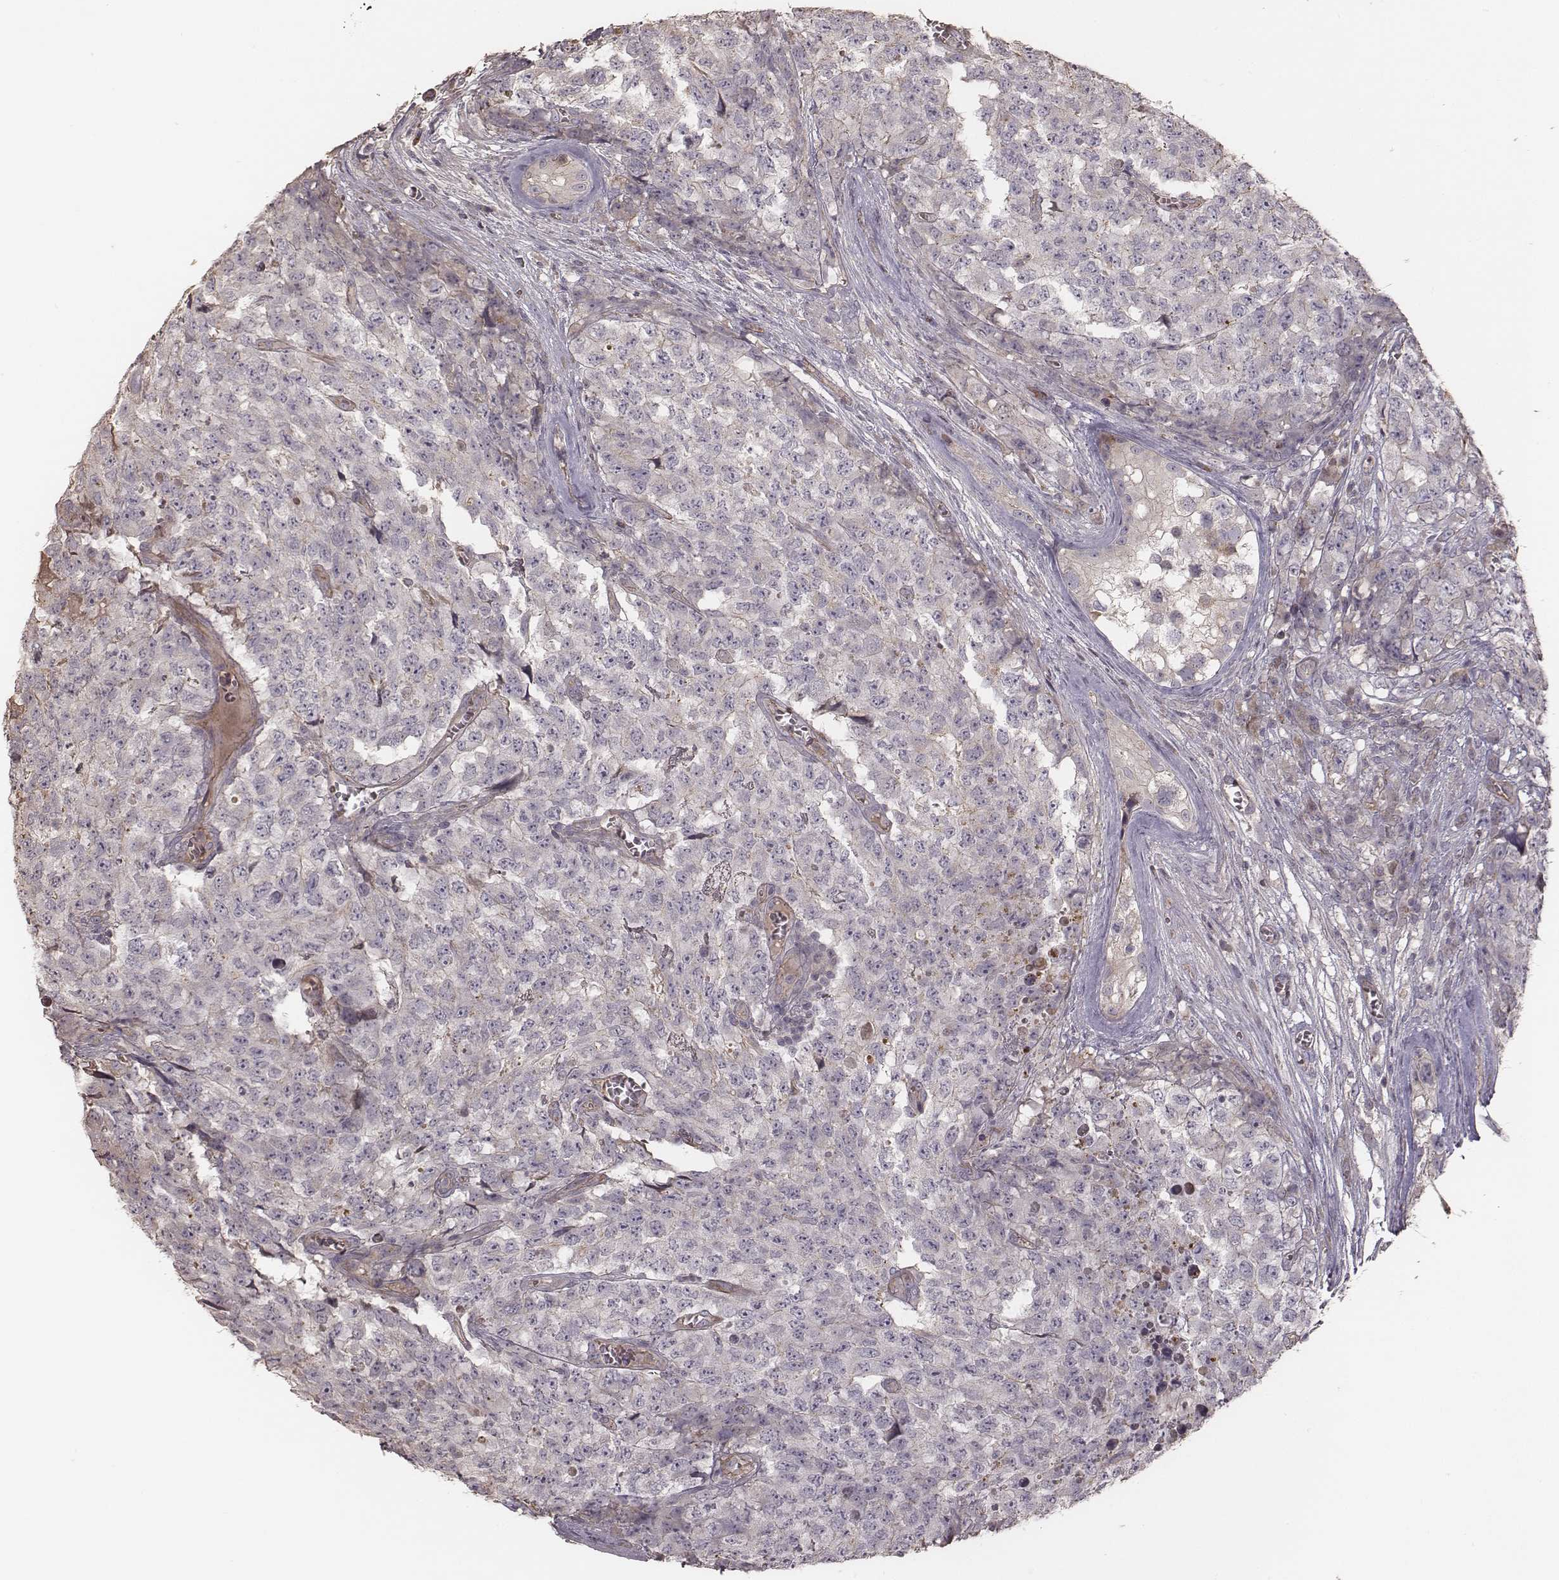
{"staining": {"intensity": "negative", "quantity": "none", "location": "none"}, "tissue": "testis cancer", "cell_type": "Tumor cells", "image_type": "cancer", "snomed": [{"axis": "morphology", "description": "Carcinoma, Embryonal, NOS"}, {"axis": "topography", "description": "Testis"}], "caption": "There is no significant positivity in tumor cells of testis cancer (embryonal carcinoma). (Brightfield microscopy of DAB immunohistochemistry at high magnification).", "gene": "OTOGL", "patient": {"sex": "male", "age": 23}}